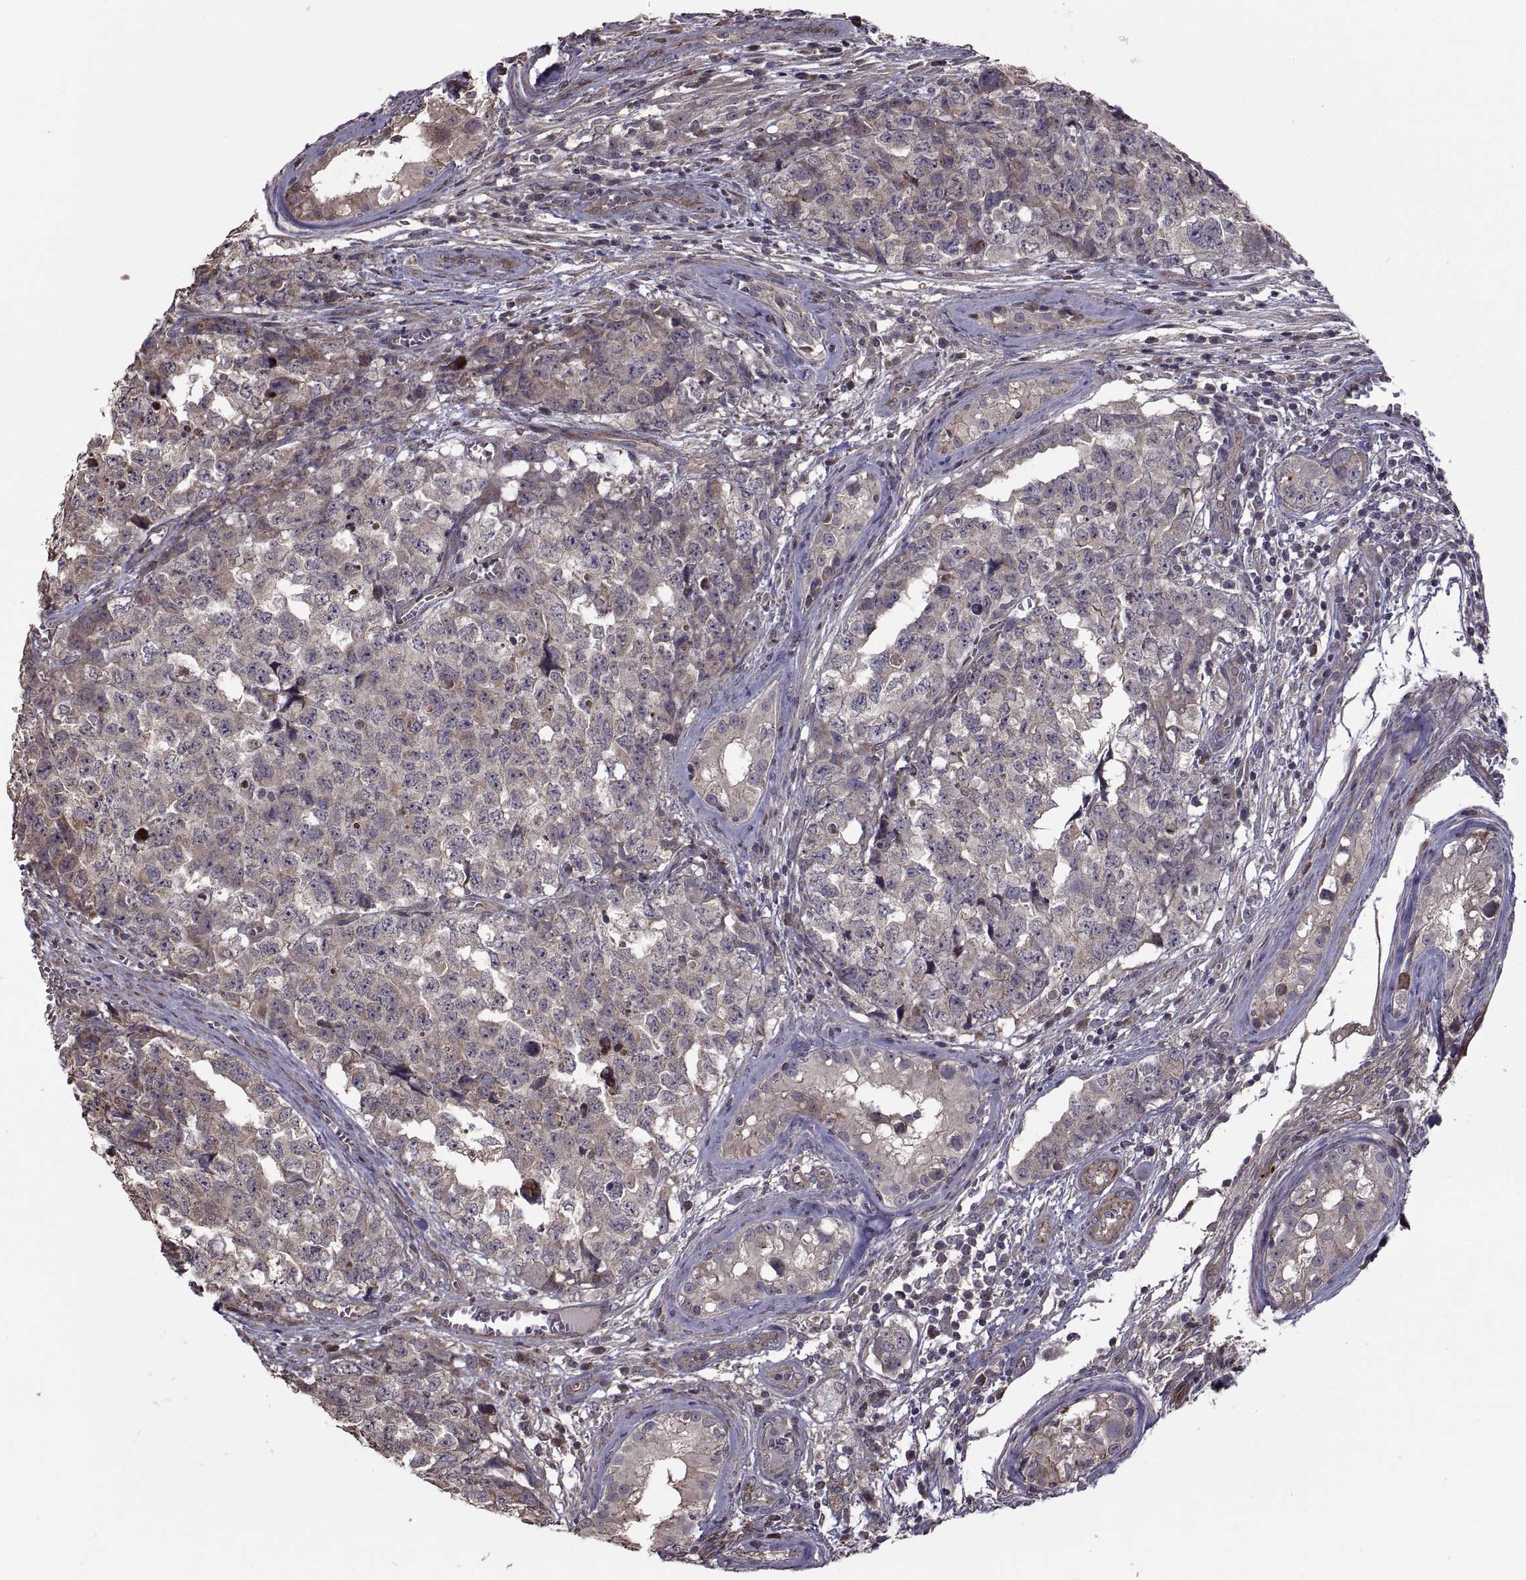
{"staining": {"intensity": "weak", "quantity": "25%-75%", "location": "cytoplasmic/membranous"}, "tissue": "testis cancer", "cell_type": "Tumor cells", "image_type": "cancer", "snomed": [{"axis": "morphology", "description": "Carcinoma, Embryonal, NOS"}, {"axis": "topography", "description": "Testis"}], "caption": "Human testis cancer (embryonal carcinoma) stained for a protein (brown) exhibits weak cytoplasmic/membranous positive expression in about 25%-75% of tumor cells.", "gene": "PMM2", "patient": {"sex": "male", "age": 23}}